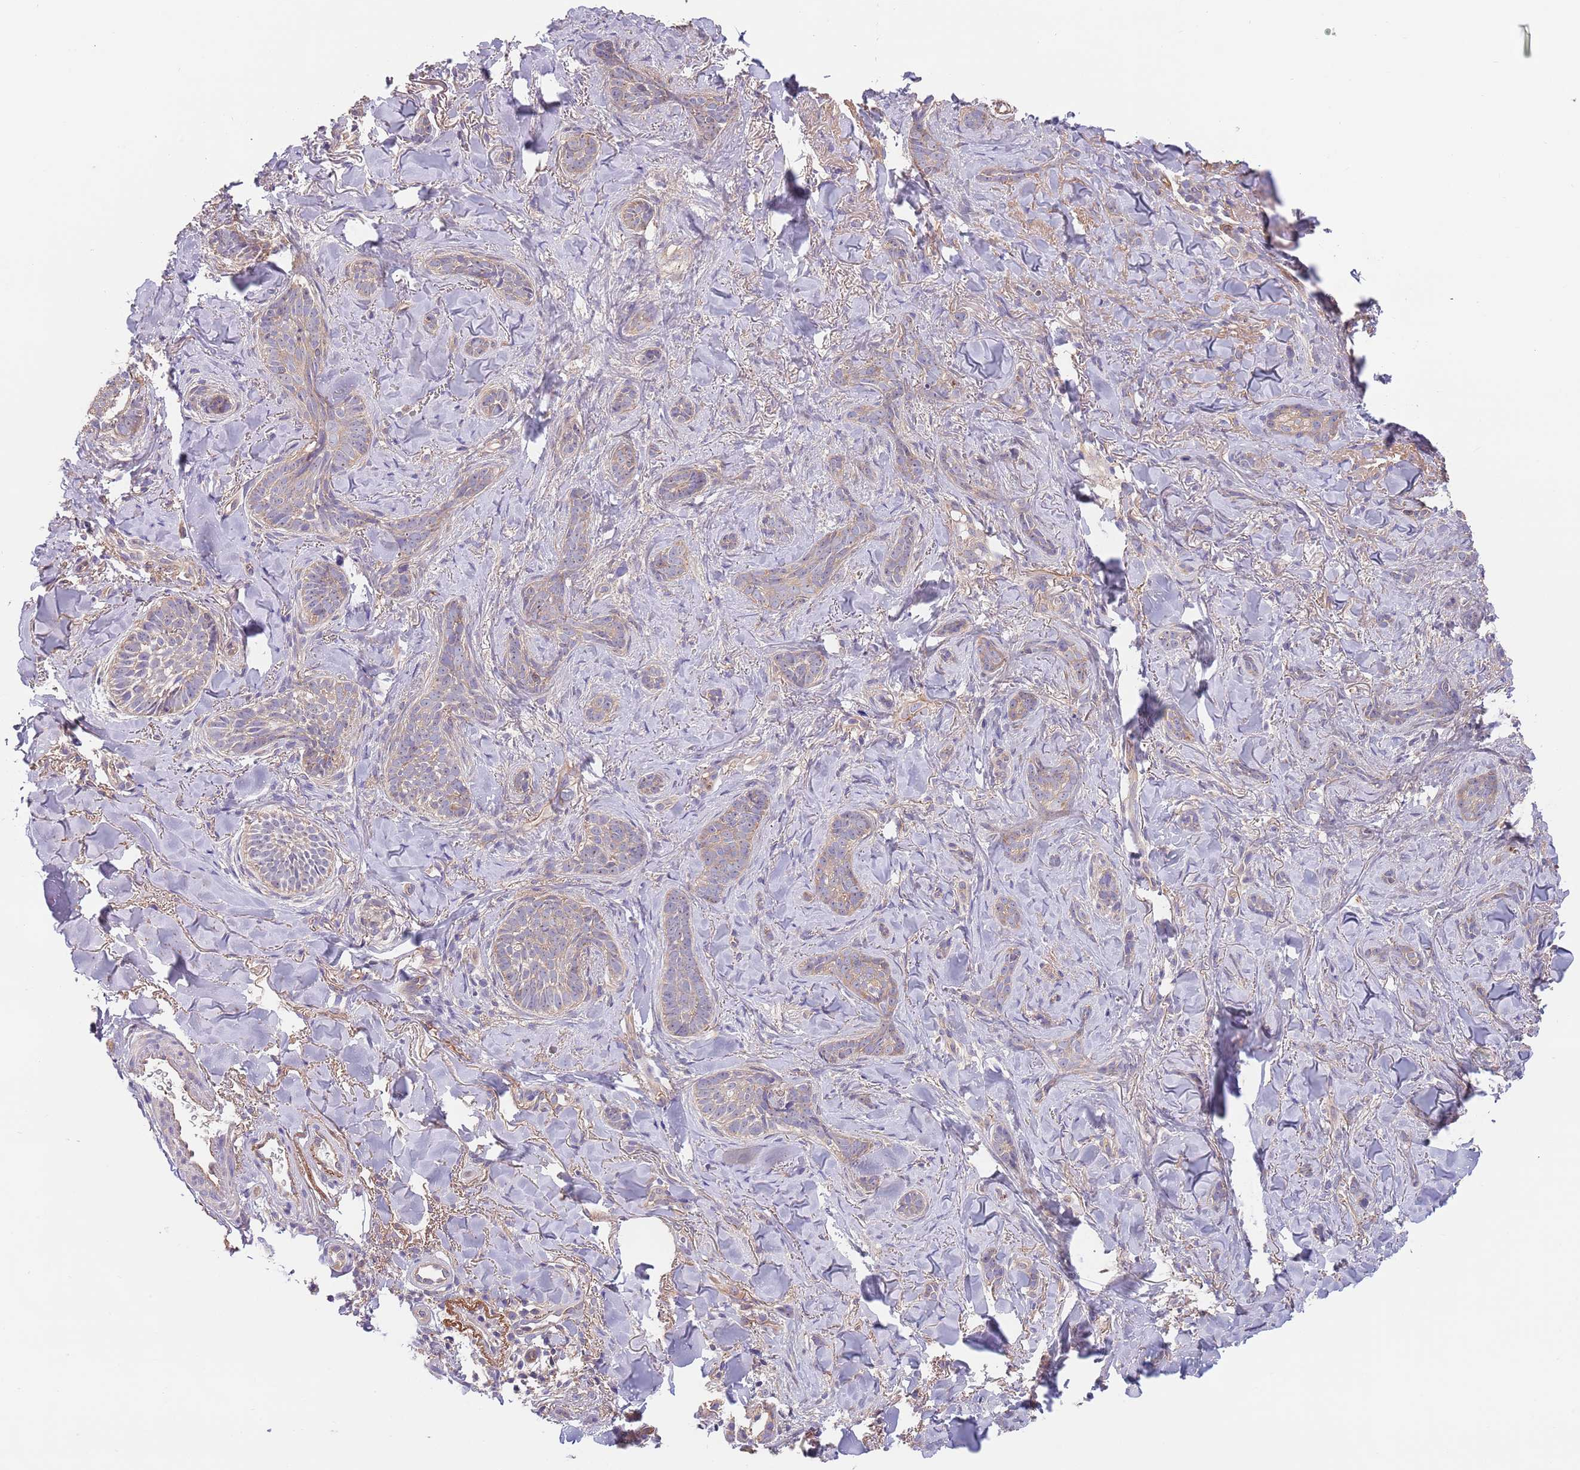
{"staining": {"intensity": "weak", "quantity": ">75%", "location": "cytoplasmic/membranous"}, "tissue": "skin cancer", "cell_type": "Tumor cells", "image_type": "cancer", "snomed": [{"axis": "morphology", "description": "Basal cell carcinoma"}, {"axis": "topography", "description": "Skin"}], "caption": "Immunohistochemistry (IHC) (DAB (3,3'-diaminobenzidine)) staining of human skin cancer (basal cell carcinoma) demonstrates weak cytoplasmic/membranous protein staining in approximately >75% of tumor cells.", "gene": "EIF3F", "patient": {"sex": "female", "age": 55}}